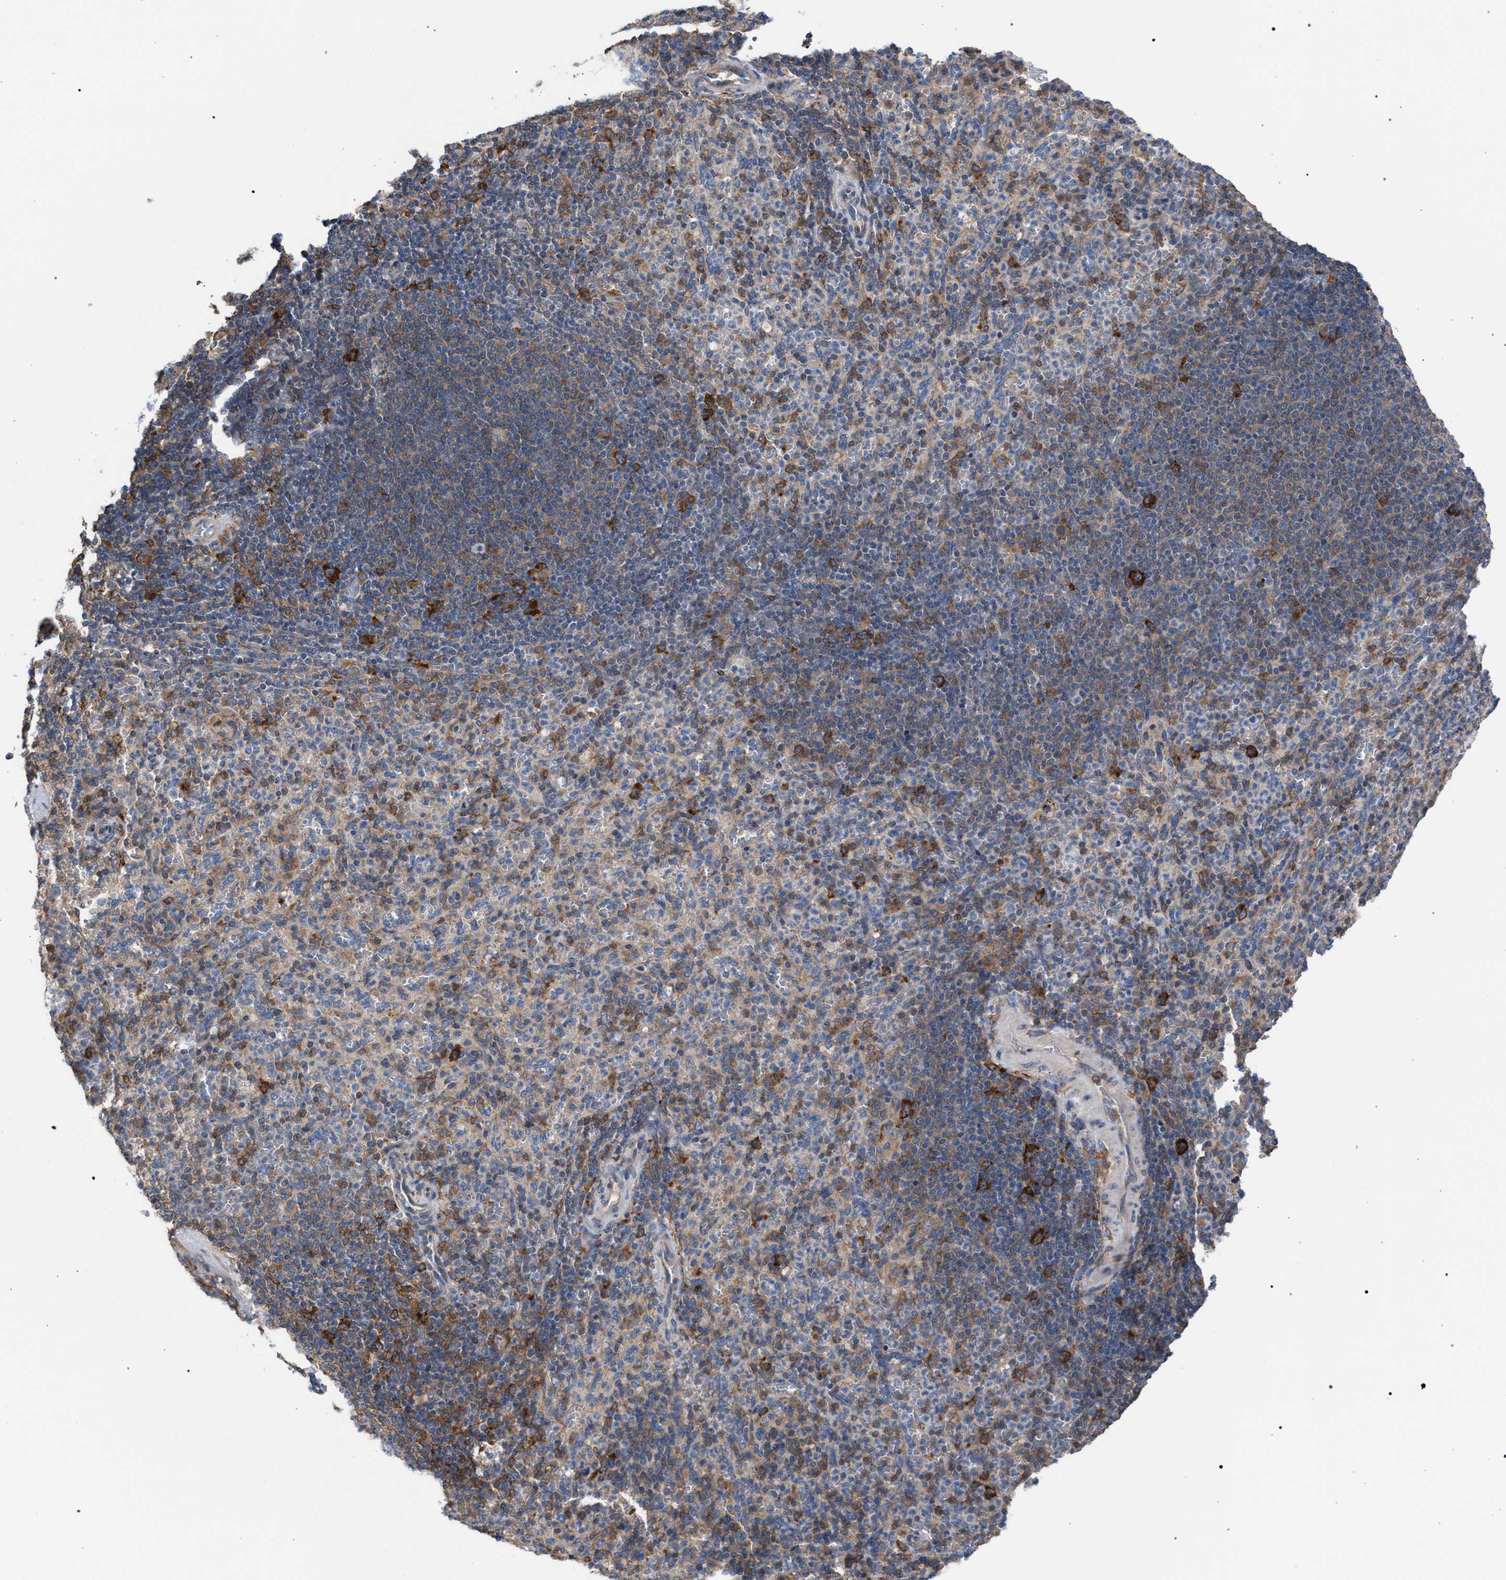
{"staining": {"intensity": "moderate", "quantity": "25%-75%", "location": "cytoplasmic/membranous"}, "tissue": "spleen", "cell_type": "Cells in red pulp", "image_type": "normal", "snomed": [{"axis": "morphology", "description": "Normal tissue, NOS"}, {"axis": "topography", "description": "Spleen"}], "caption": "Benign spleen shows moderate cytoplasmic/membranous staining in about 25%-75% of cells in red pulp.", "gene": "CDR2L", "patient": {"sex": "male", "age": 36}}